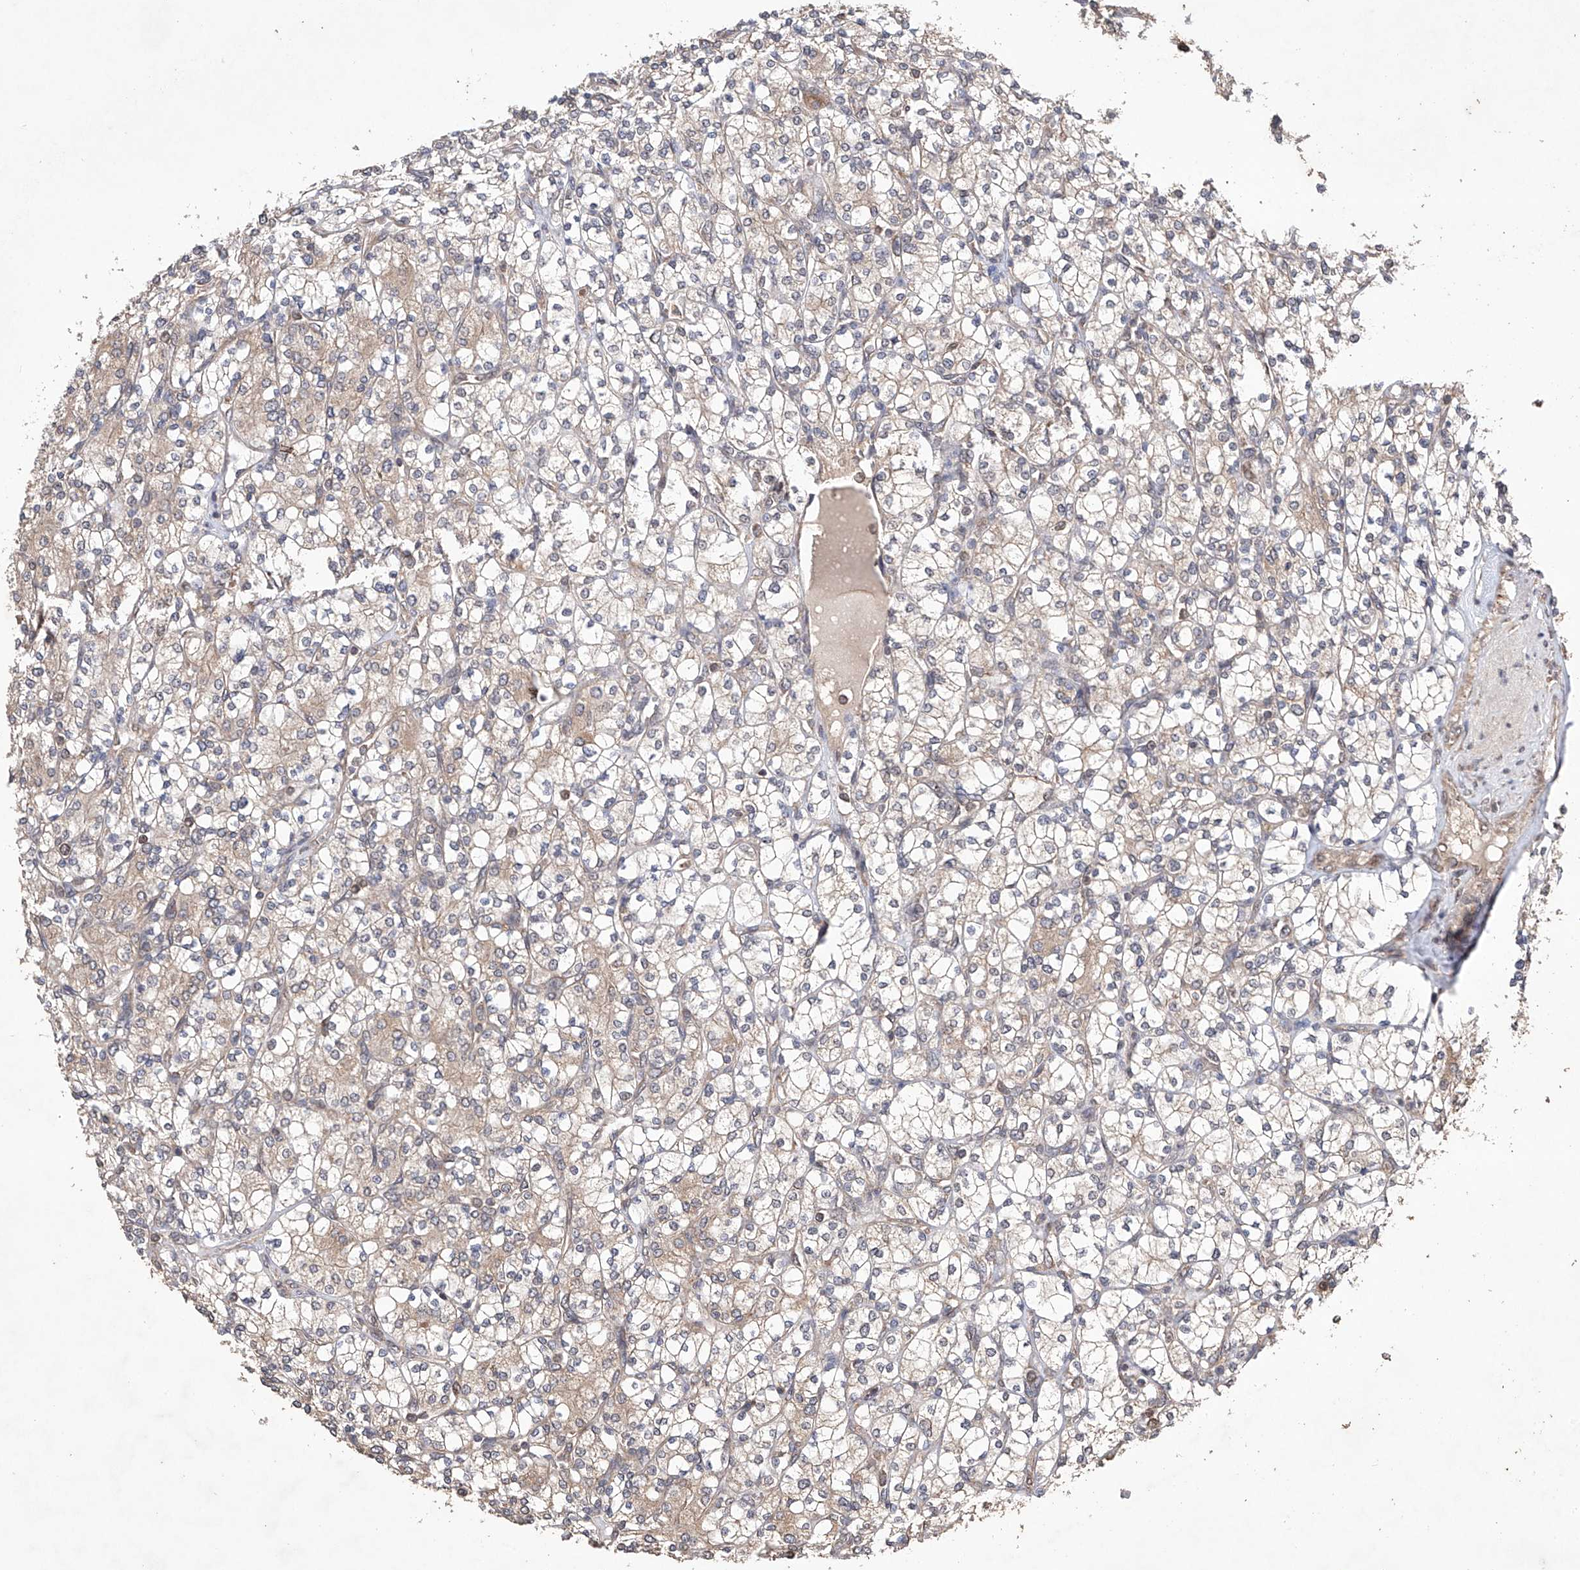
{"staining": {"intensity": "weak", "quantity": "25%-75%", "location": "cytoplasmic/membranous"}, "tissue": "renal cancer", "cell_type": "Tumor cells", "image_type": "cancer", "snomed": [{"axis": "morphology", "description": "Adenocarcinoma, NOS"}, {"axis": "topography", "description": "Kidney"}], "caption": "Renal adenocarcinoma stained with immunohistochemistry demonstrates weak cytoplasmic/membranous positivity in about 25%-75% of tumor cells.", "gene": "LURAP1", "patient": {"sex": "male", "age": 77}}